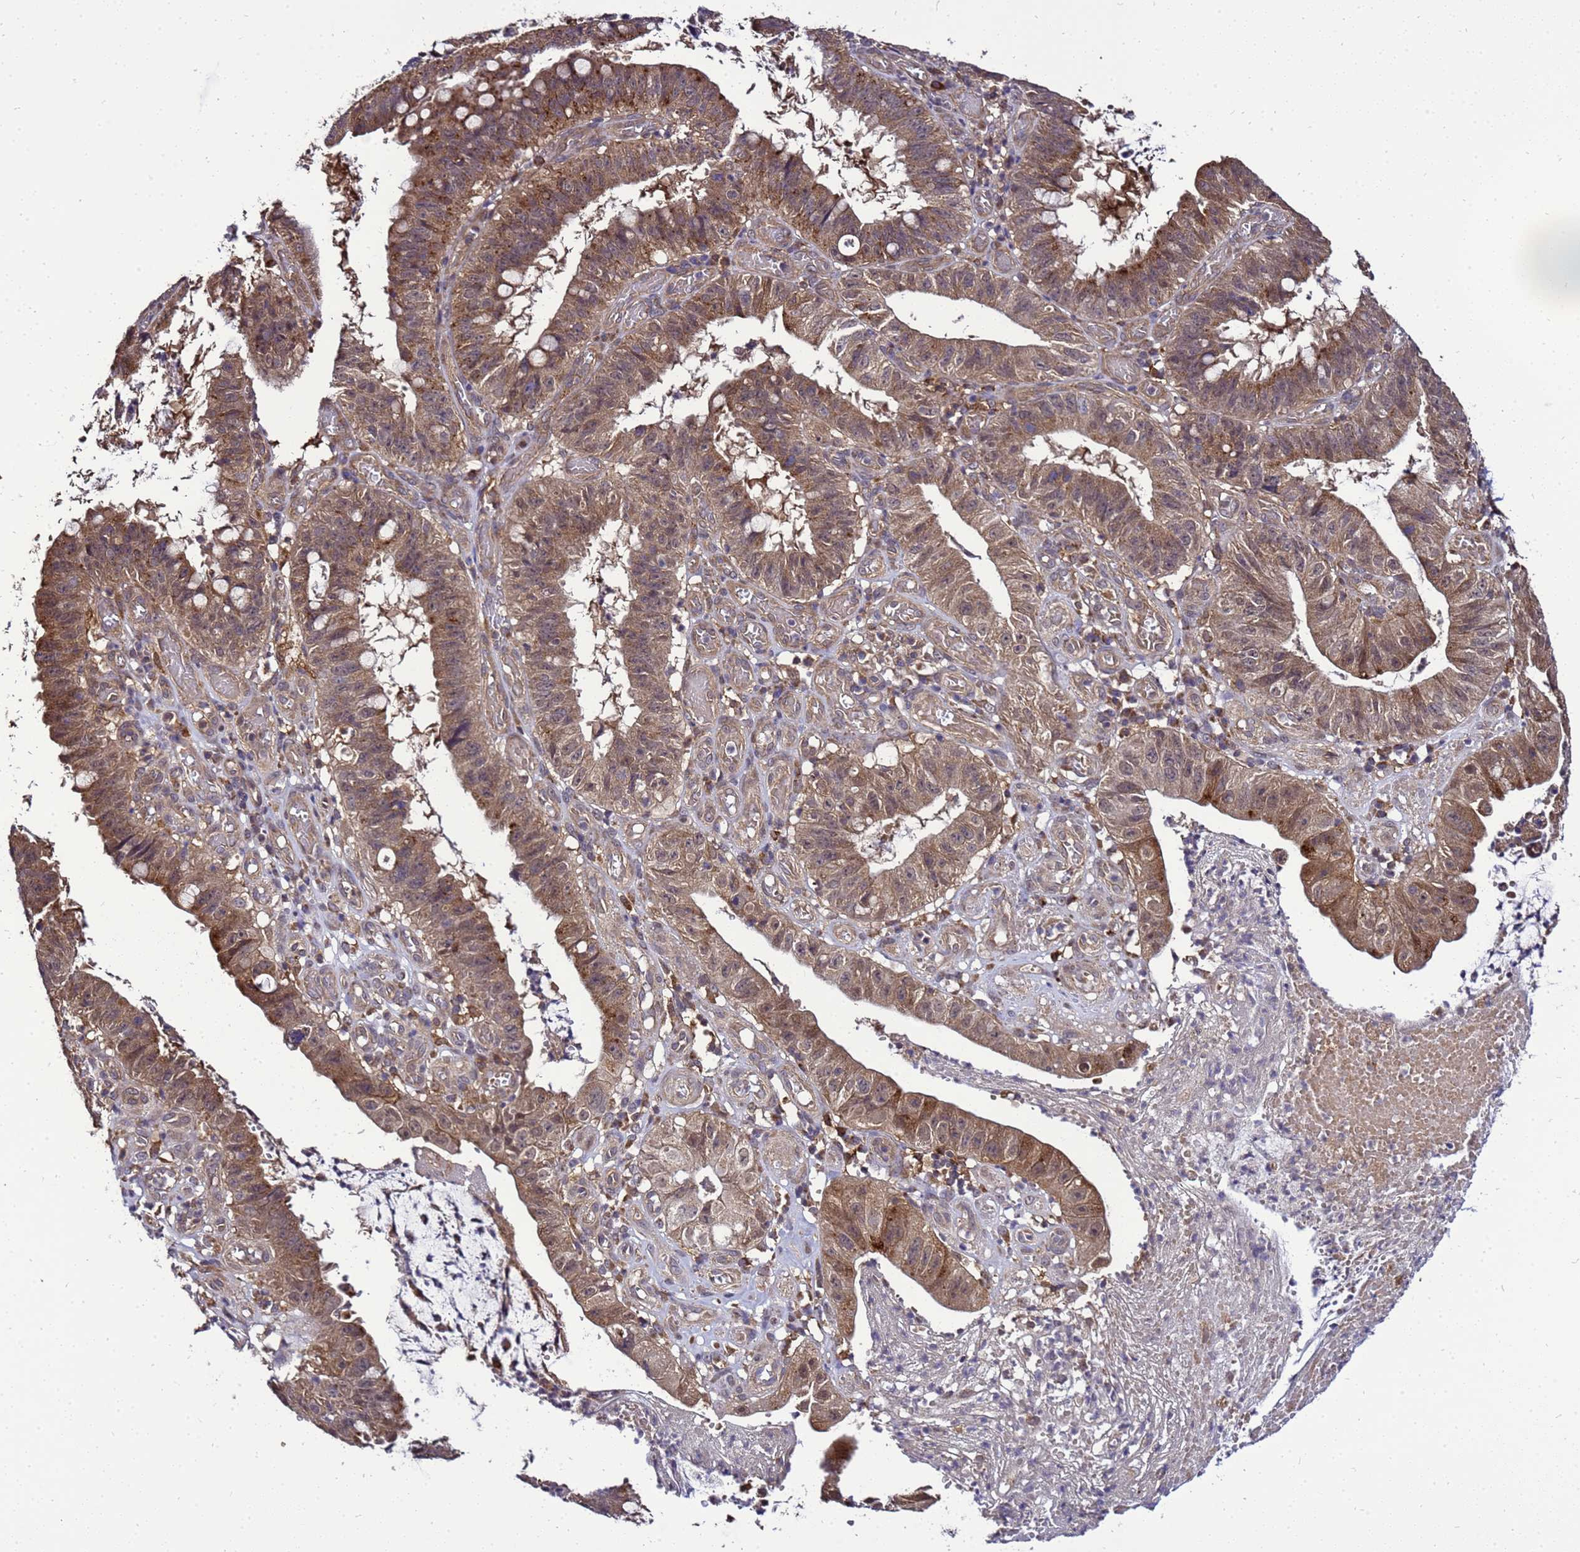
{"staining": {"intensity": "moderate", "quantity": ">75%", "location": "cytoplasmic/membranous"}, "tissue": "stomach cancer", "cell_type": "Tumor cells", "image_type": "cancer", "snomed": [{"axis": "morphology", "description": "Adenocarcinoma, NOS"}, {"axis": "topography", "description": "Stomach"}], "caption": "Immunohistochemistry (IHC) staining of stomach cancer (adenocarcinoma), which exhibits medium levels of moderate cytoplasmic/membranous positivity in approximately >75% of tumor cells indicating moderate cytoplasmic/membranous protein expression. The staining was performed using DAB (3,3'-diaminobenzidine) (brown) for protein detection and nuclei were counterstained in hematoxylin (blue).", "gene": "TRABD", "patient": {"sex": "male", "age": 59}}